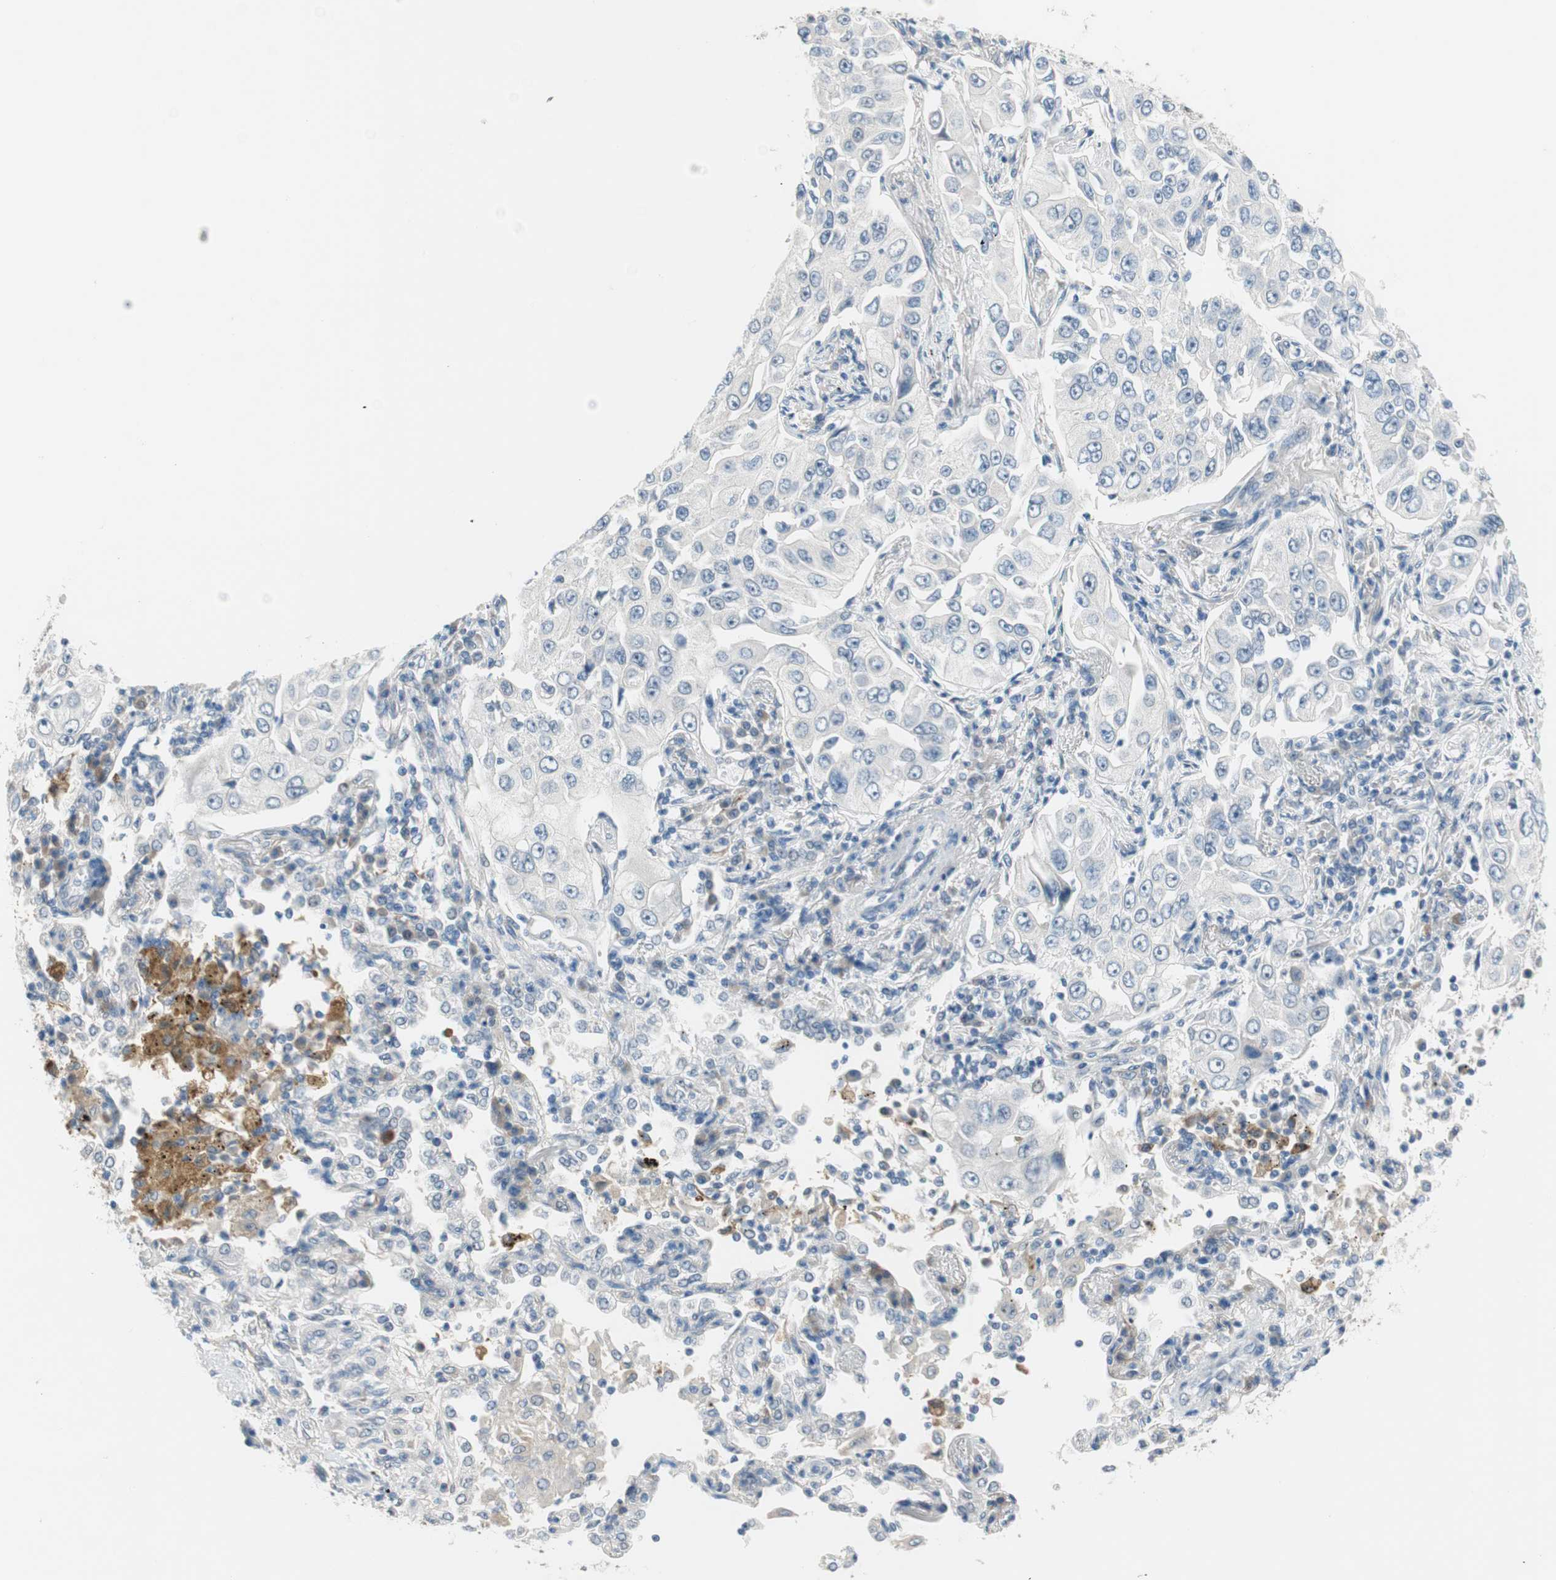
{"staining": {"intensity": "negative", "quantity": "none", "location": "none"}, "tissue": "lung cancer", "cell_type": "Tumor cells", "image_type": "cancer", "snomed": [{"axis": "morphology", "description": "Adenocarcinoma, NOS"}, {"axis": "topography", "description": "Lung"}], "caption": "Immunohistochemistry (IHC) photomicrograph of human adenocarcinoma (lung) stained for a protein (brown), which shows no staining in tumor cells.", "gene": "GRHL1", "patient": {"sex": "male", "age": 84}}